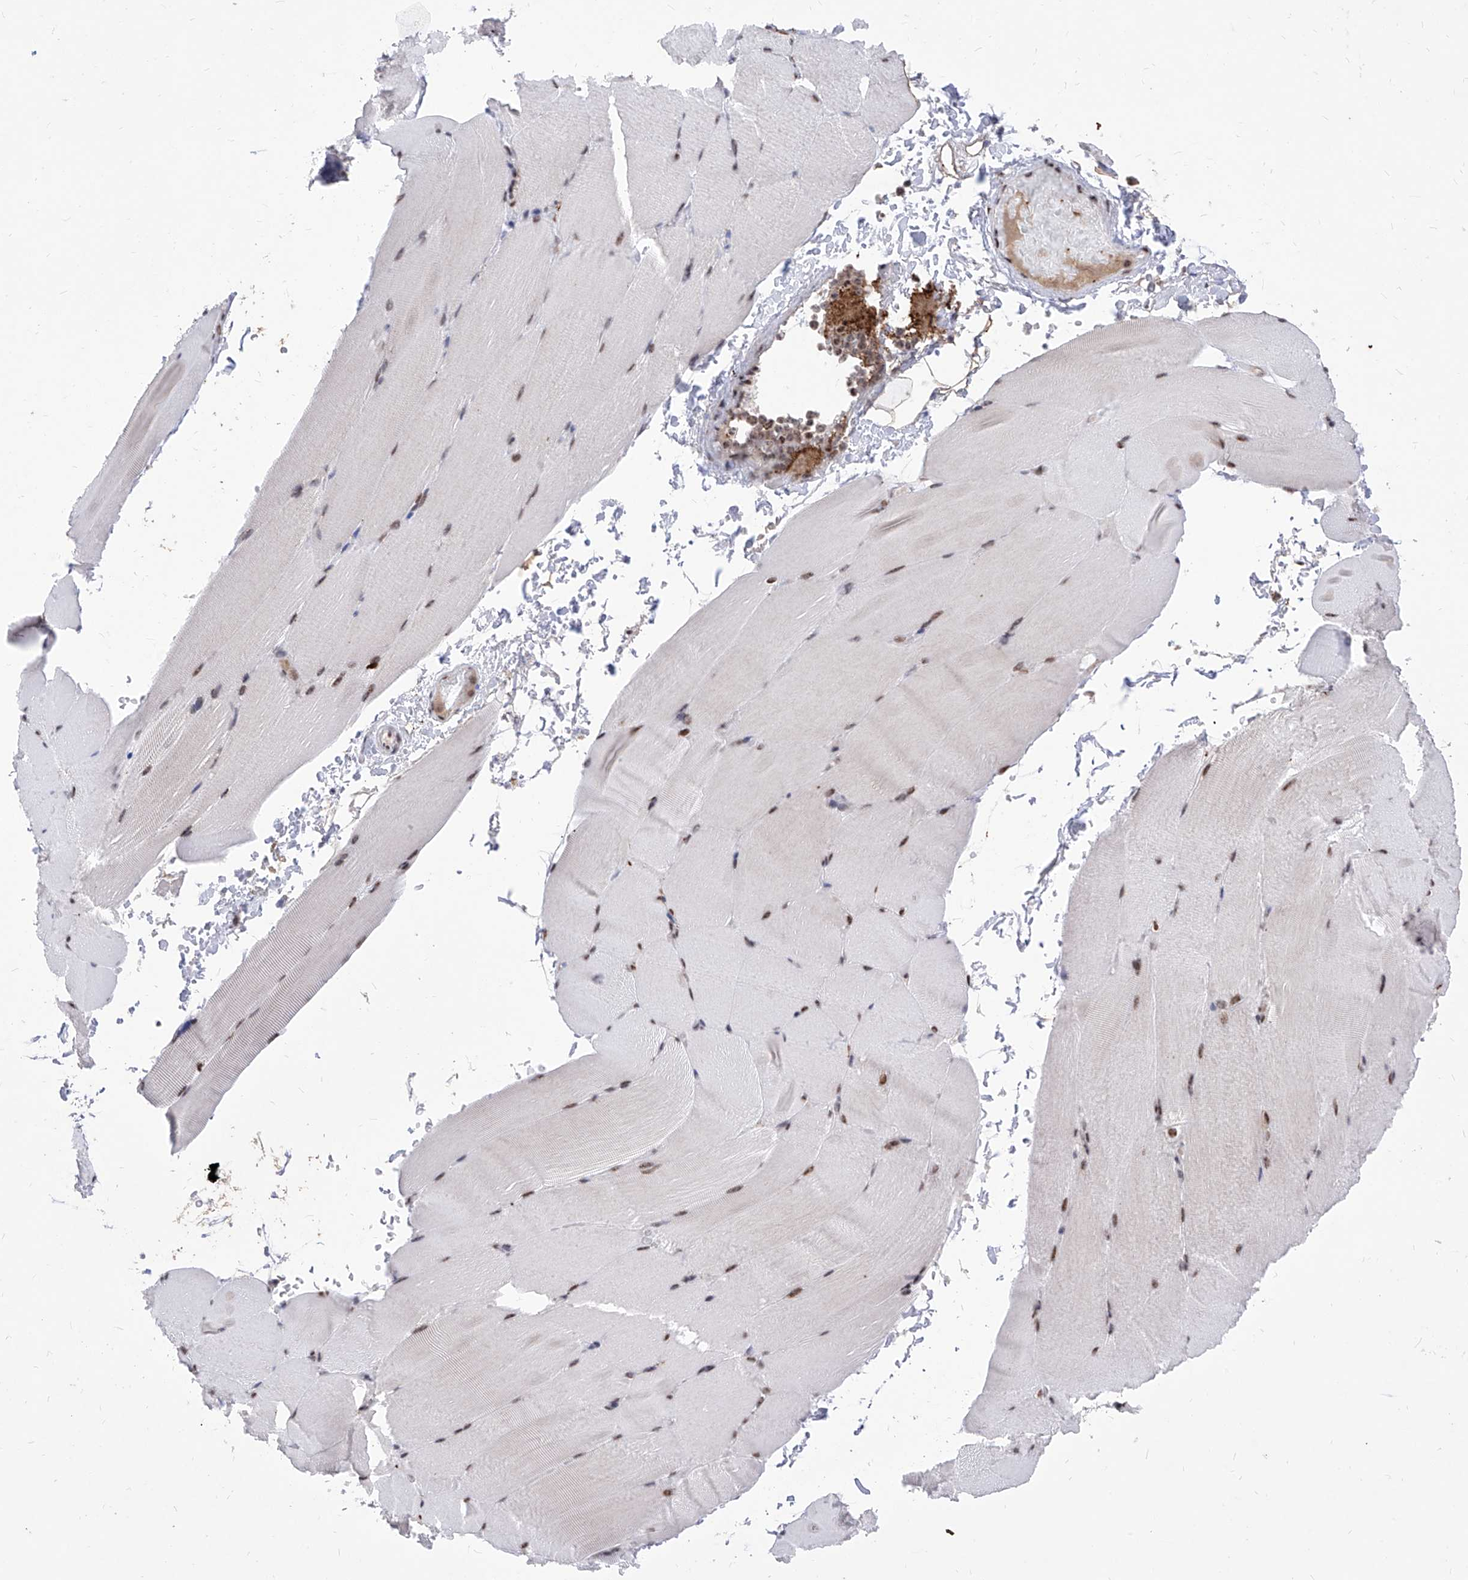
{"staining": {"intensity": "moderate", "quantity": ">75%", "location": "nuclear"}, "tissue": "skeletal muscle", "cell_type": "Myocytes", "image_type": "normal", "snomed": [{"axis": "morphology", "description": "Normal tissue, NOS"}, {"axis": "topography", "description": "Skeletal muscle"}, {"axis": "topography", "description": "Parathyroid gland"}], "caption": "Immunohistochemical staining of unremarkable human skeletal muscle shows moderate nuclear protein positivity in approximately >75% of myocytes.", "gene": "PHF5A", "patient": {"sex": "female", "age": 37}}